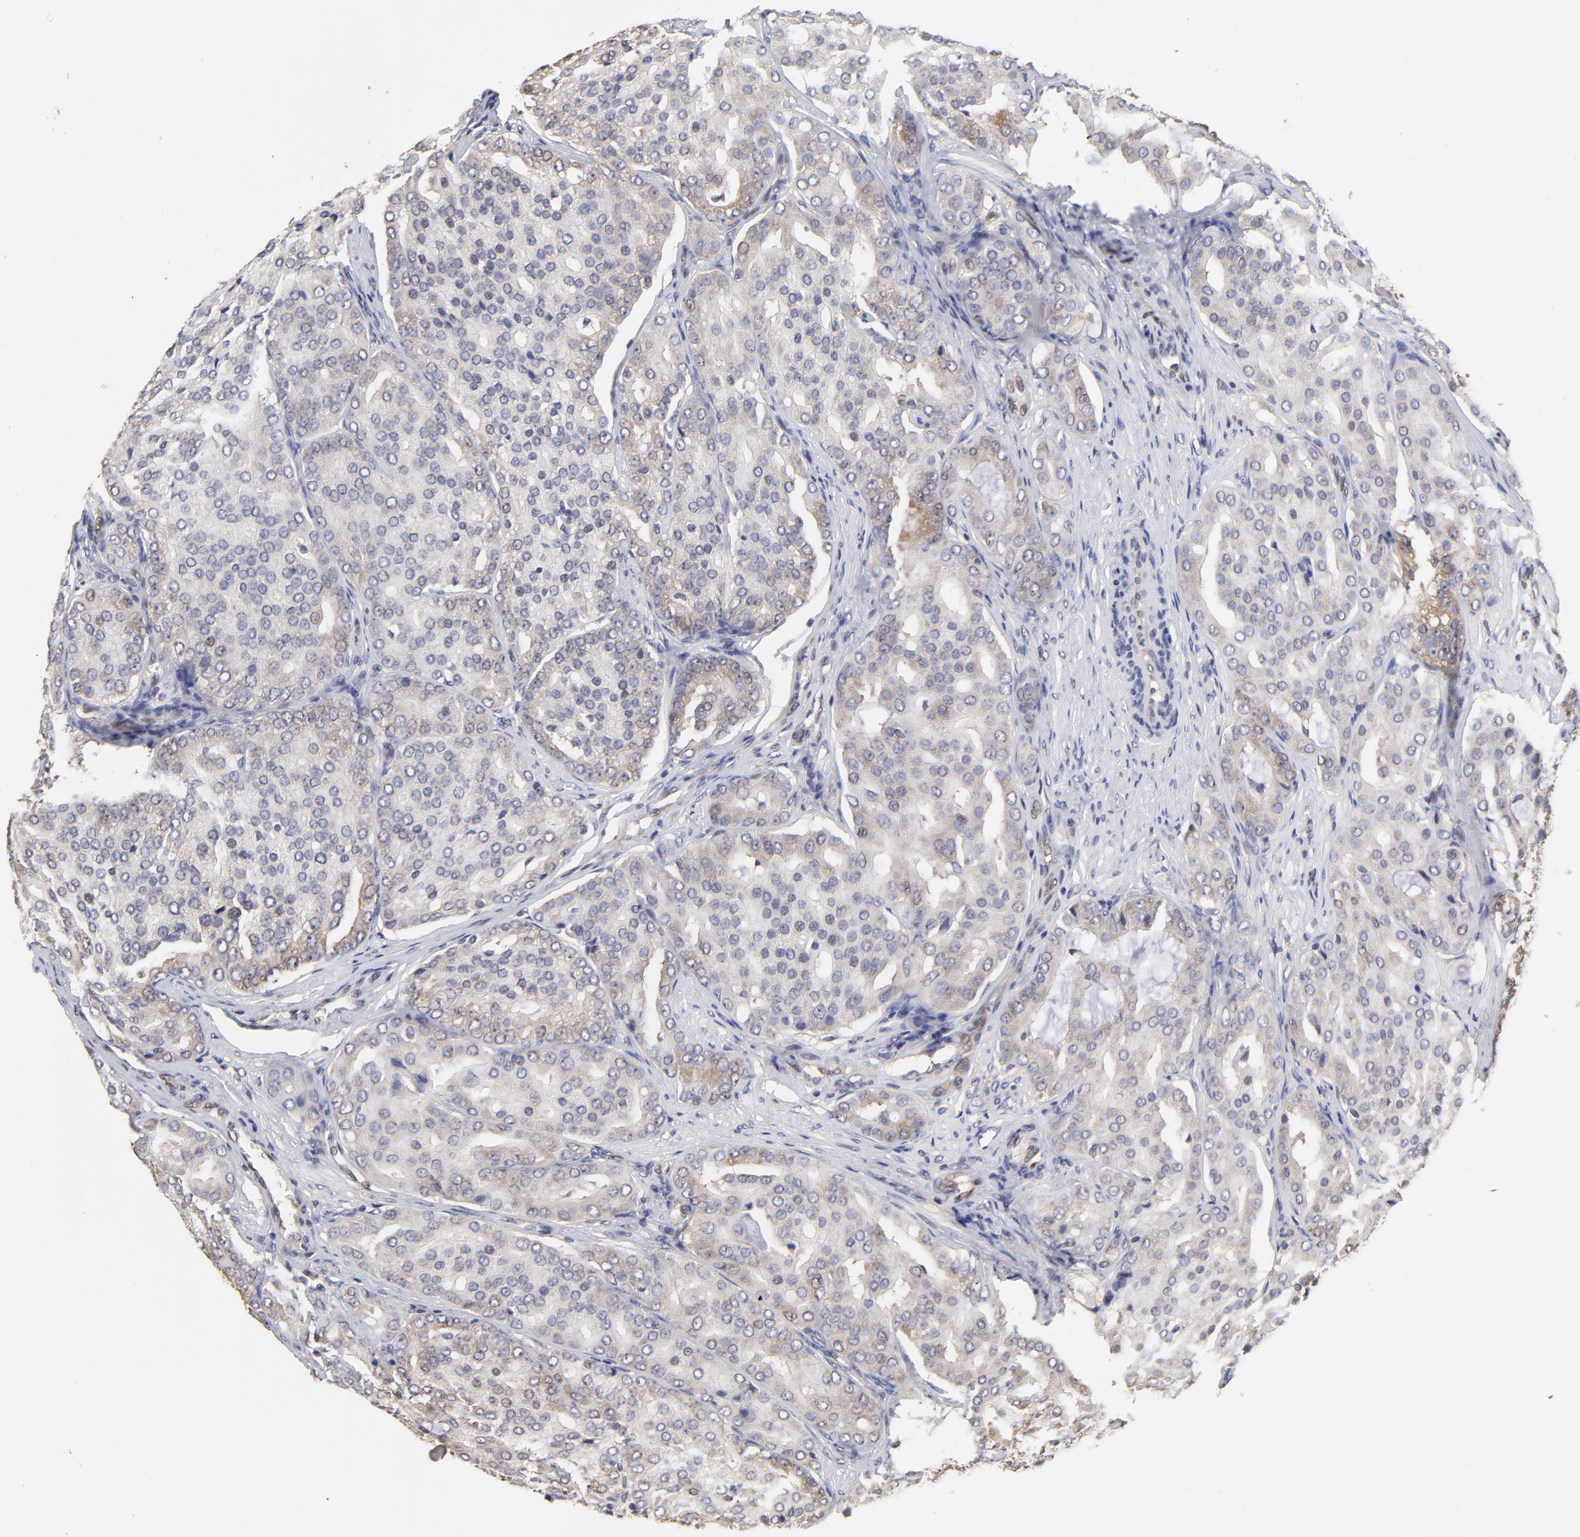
{"staining": {"intensity": "weak", "quantity": "25%-75%", "location": "cytoplasmic/membranous"}, "tissue": "prostate cancer", "cell_type": "Tumor cells", "image_type": "cancer", "snomed": [{"axis": "morphology", "description": "Adenocarcinoma, High grade"}, {"axis": "topography", "description": "Prostate"}], "caption": "Protein expression analysis of human high-grade adenocarcinoma (prostate) reveals weak cytoplasmic/membranous expression in about 25%-75% of tumor cells.", "gene": "CCT2", "patient": {"sex": "male", "age": 64}}